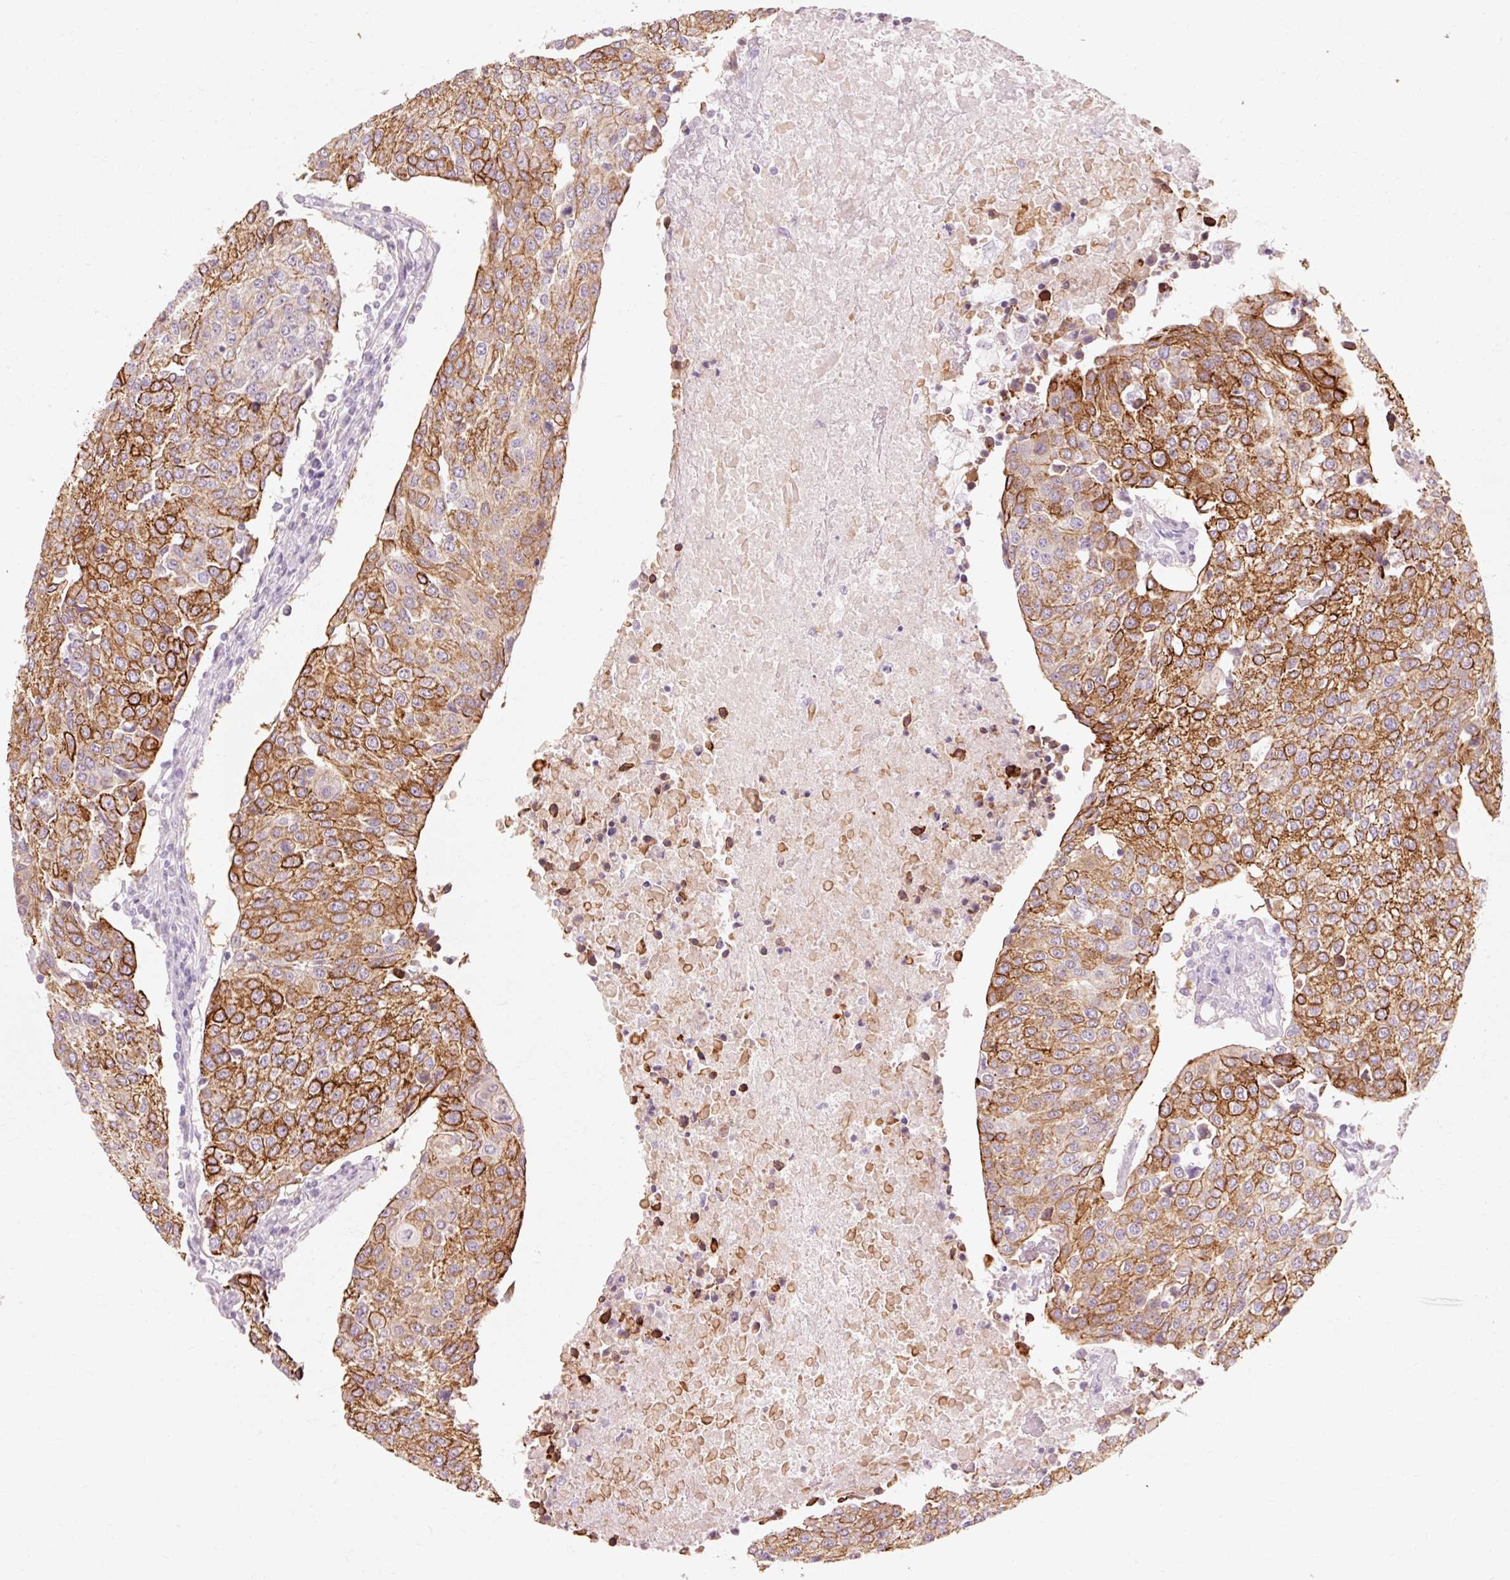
{"staining": {"intensity": "strong", "quantity": ">75%", "location": "cytoplasmic/membranous"}, "tissue": "urothelial cancer", "cell_type": "Tumor cells", "image_type": "cancer", "snomed": [{"axis": "morphology", "description": "Urothelial carcinoma, High grade"}, {"axis": "topography", "description": "Urinary bladder"}], "caption": "Urothelial carcinoma (high-grade) tissue demonstrates strong cytoplasmic/membranous staining in approximately >75% of tumor cells", "gene": "TRIM73", "patient": {"sex": "female", "age": 85}}